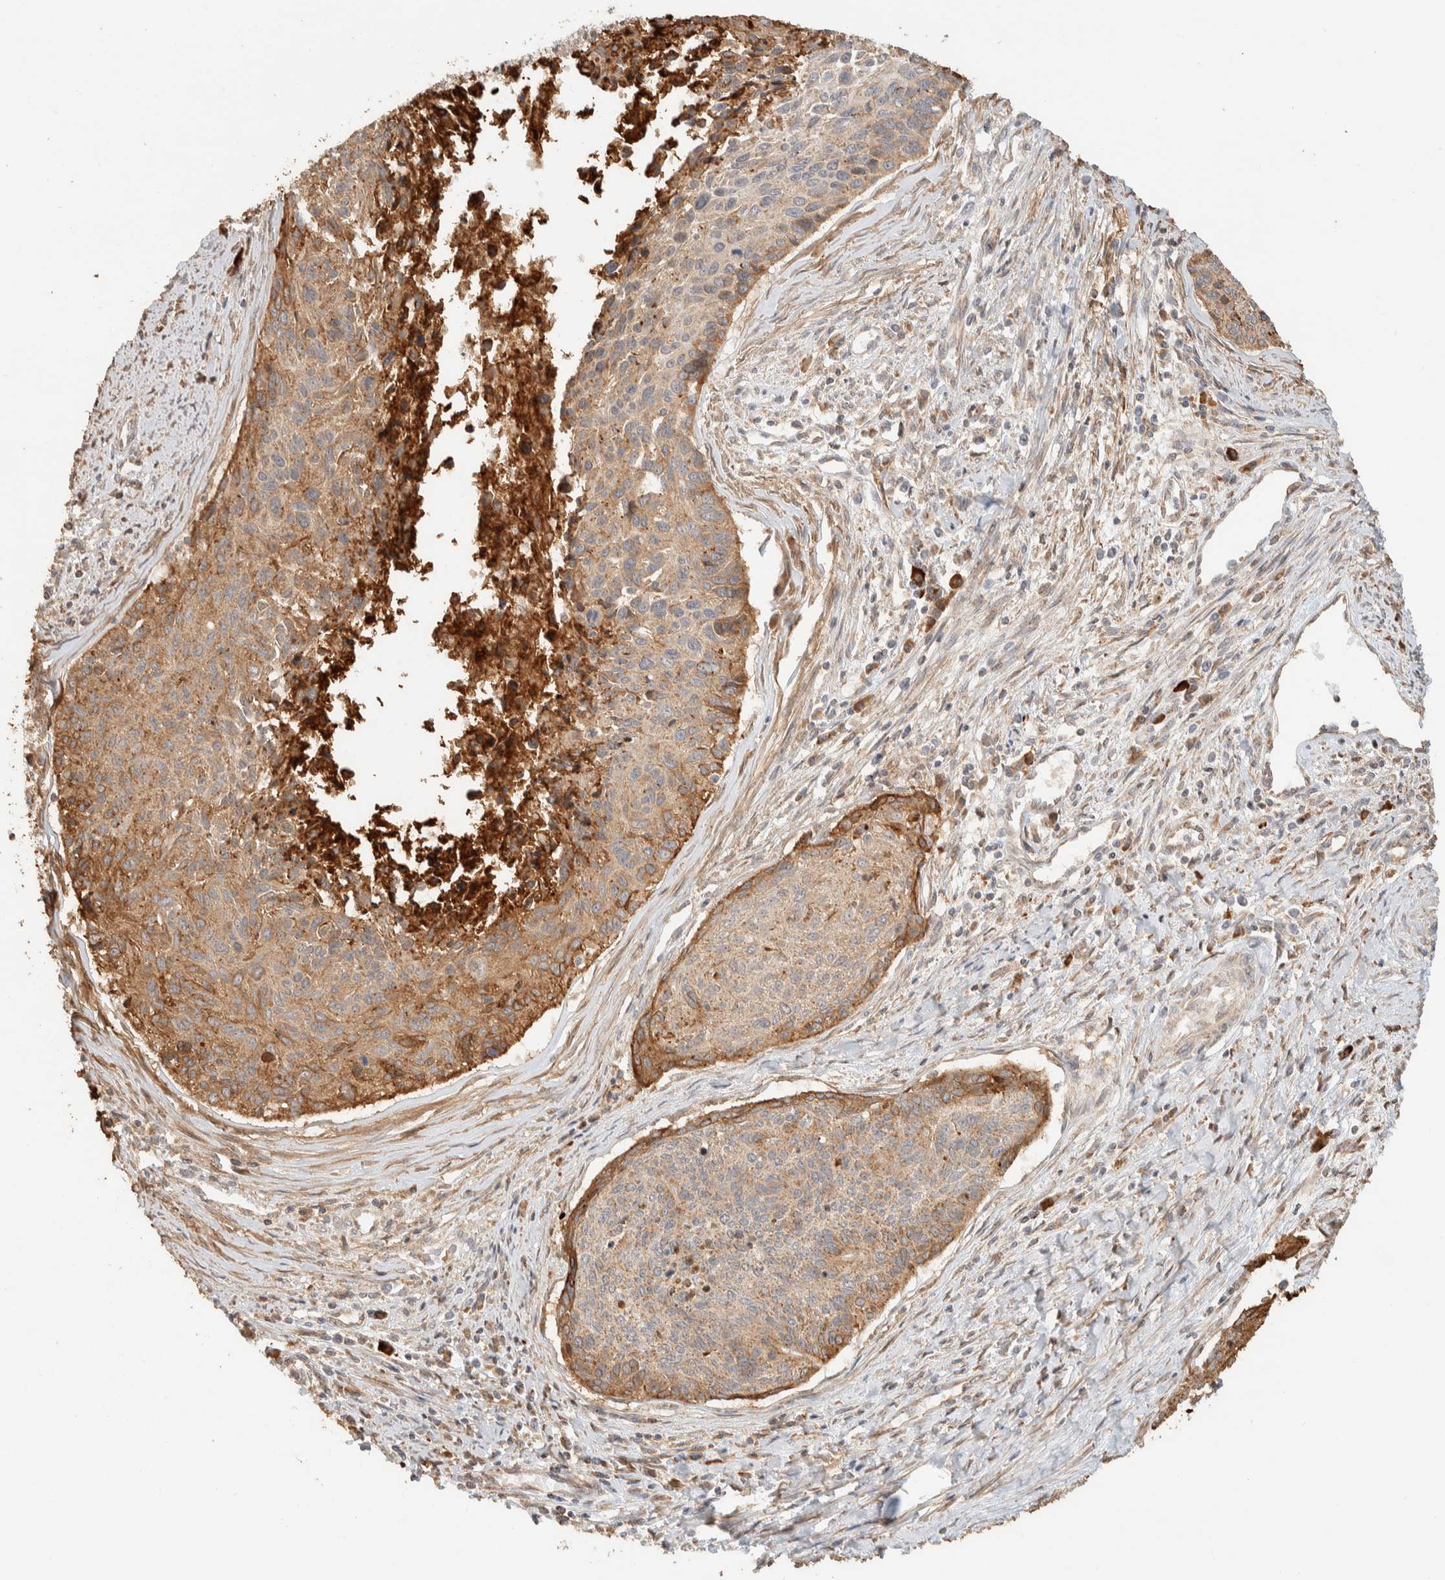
{"staining": {"intensity": "moderate", "quantity": ">75%", "location": "cytoplasmic/membranous"}, "tissue": "cervical cancer", "cell_type": "Tumor cells", "image_type": "cancer", "snomed": [{"axis": "morphology", "description": "Squamous cell carcinoma, NOS"}, {"axis": "topography", "description": "Cervix"}], "caption": "DAB immunohistochemical staining of cervical cancer (squamous cell carcinoma) shows moderate cytoplasmic/membranous protein expression in about >75% of tumor cells.", "gene": "KIF9", "patient": {"sex": "female", "age": 55}}